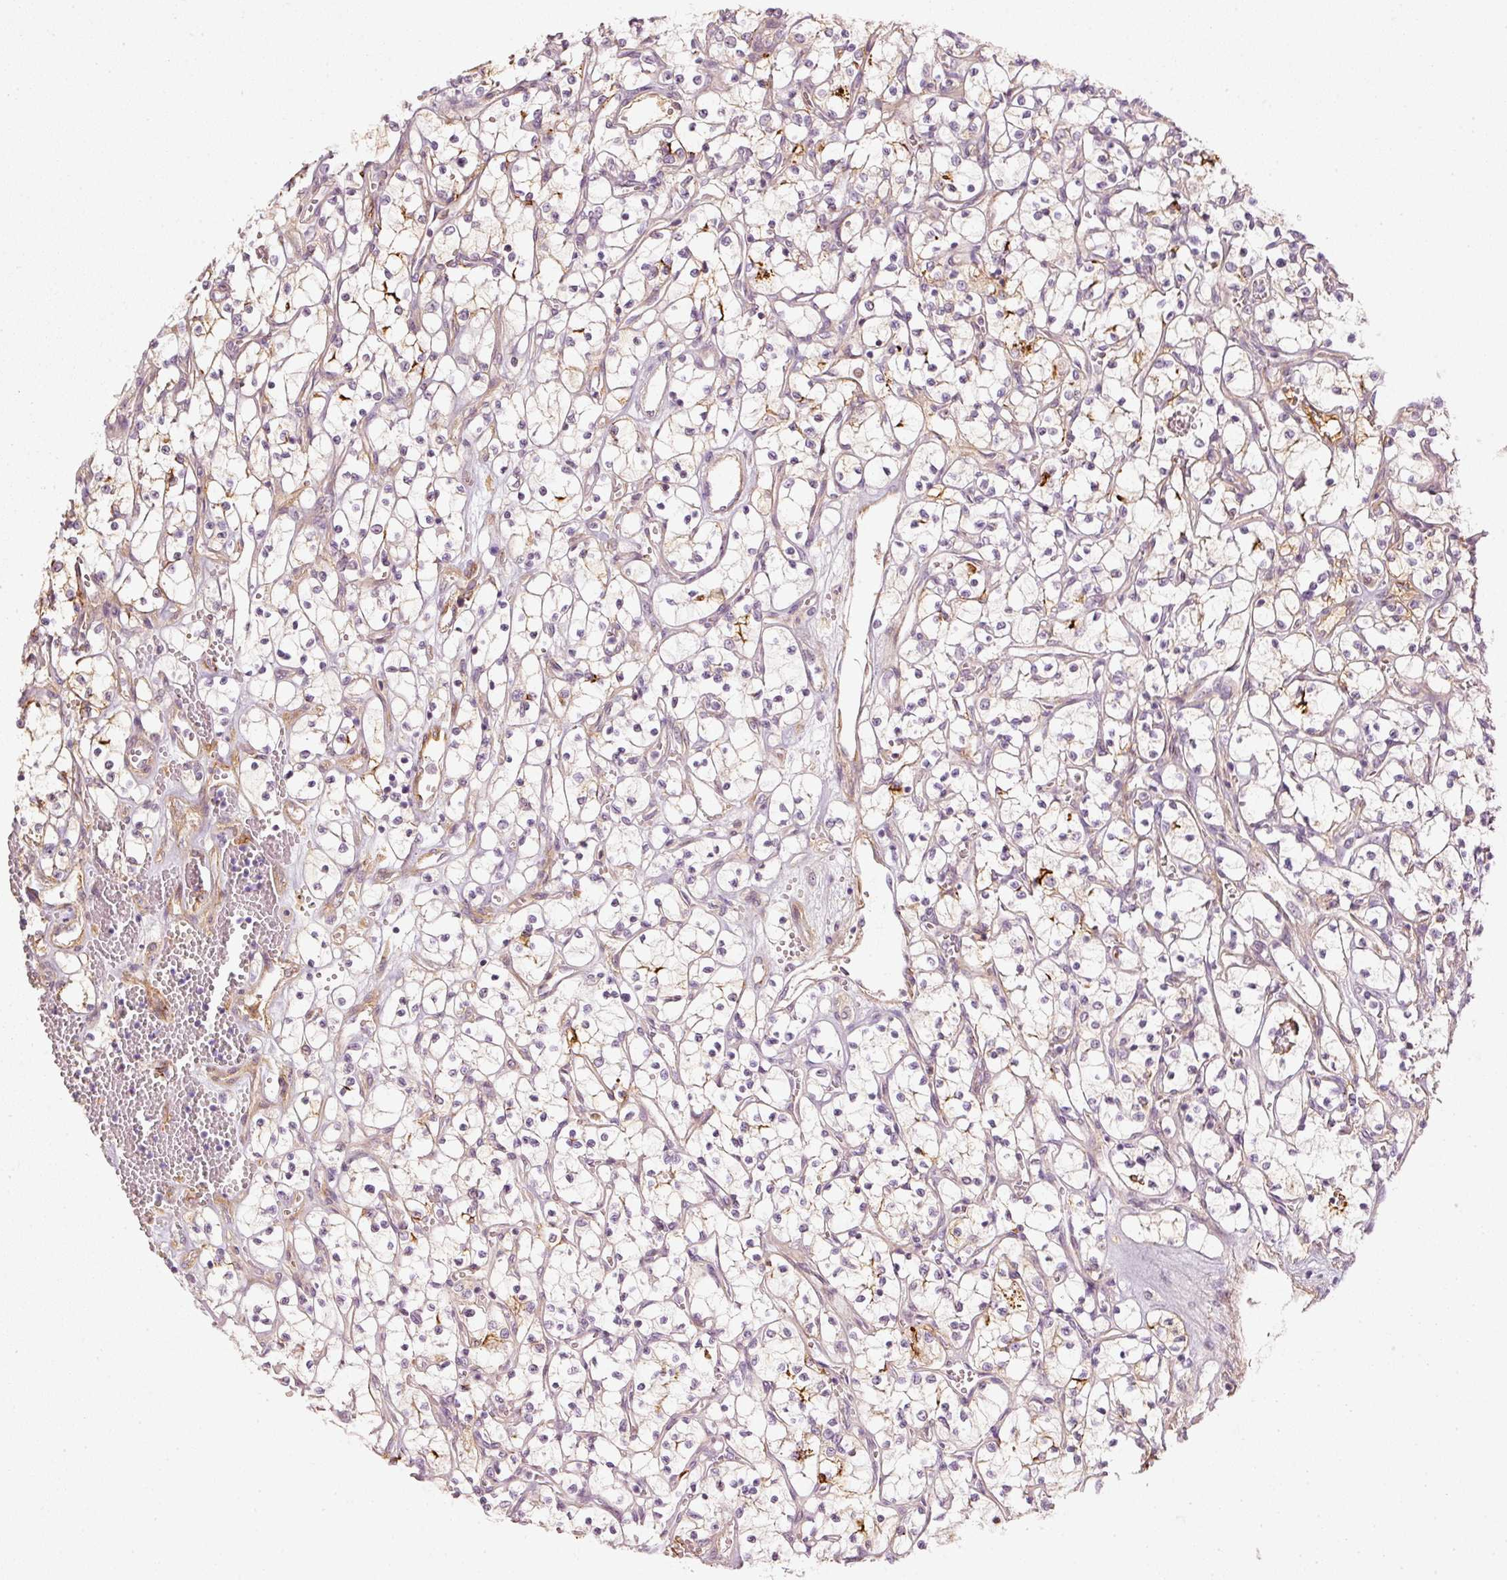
{"staining": {"intensity": "moderate", "quantity": "<25%", "location": "cytoplasmic/membranous,nuclear"}, "tissue": "renal cancer", "cell_type": "Tumor cells", "image_type": "cancer", "snomed": [{"axis": "morphology", "description": "Adenocarcinoma, NOS"}, {"axis": "topography", "description": "Kidney"}], "caption": "Human renal adenocarcinoma stained with a brown dye demonstrates moderate cytoplasmic/membranous and nuclear positive positivity in about <25% of tumor cells.", "gene": "VCAM1", "patient": {"sex": "female", "age": 69}}